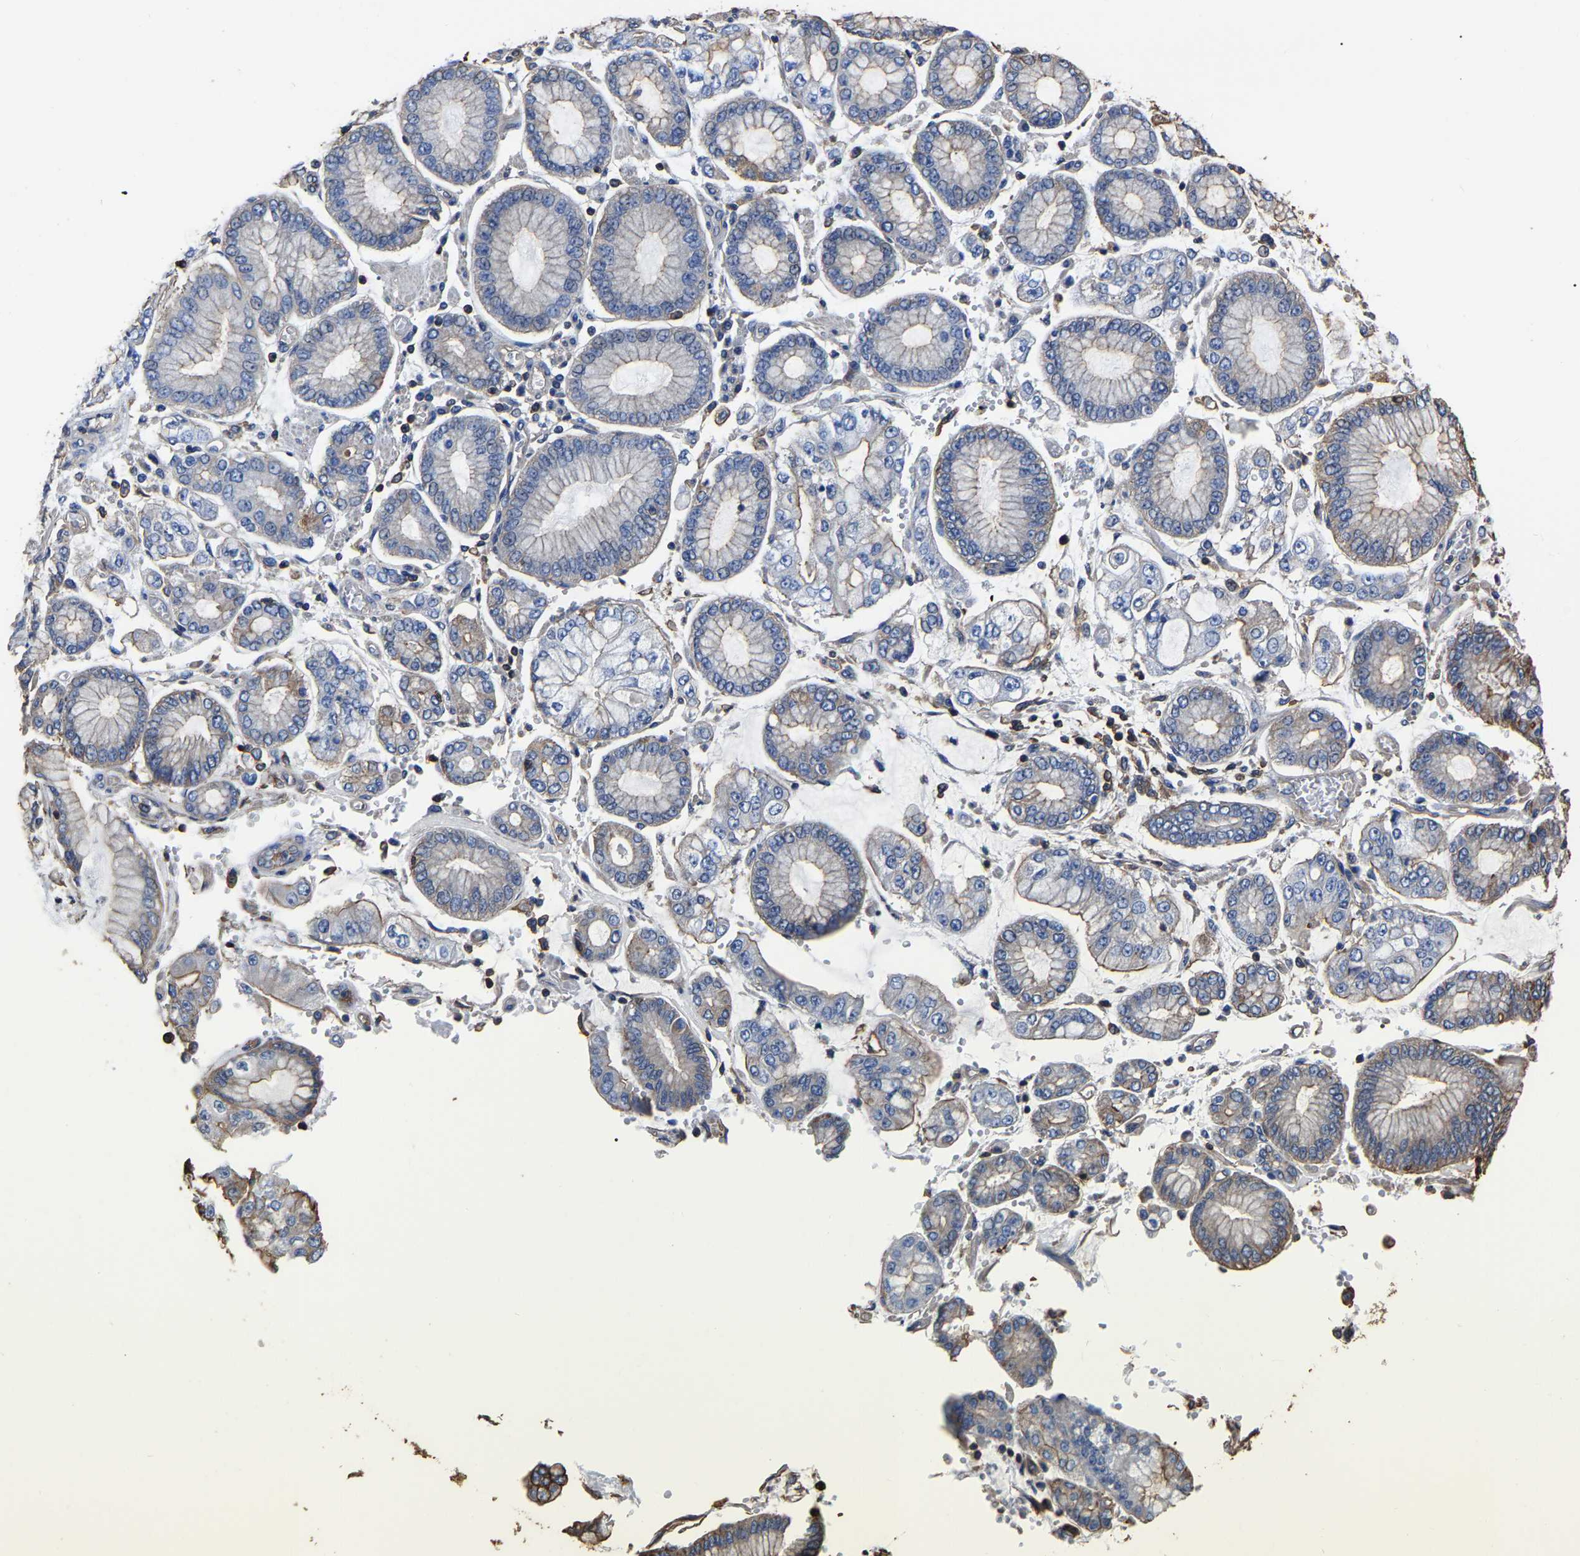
{"staining": {"intensity": "negative", "quantity": "none", "location": "none"}, "tissue": "stomach cancer", "cell_type": "Tumor cells", "image_type": "cancer", "snomed": [{"axis": "morphology", "description": "Adenocarcinoma, NOS"}, {"axis": "topography", "description": "Stomach"}], "caption": "Stomach adenocarcinoma stained for a protein using IHC reveals no expression tumor cells.", "gene": "ARMT1", "patient": {"sex": "male", "age": 76}}